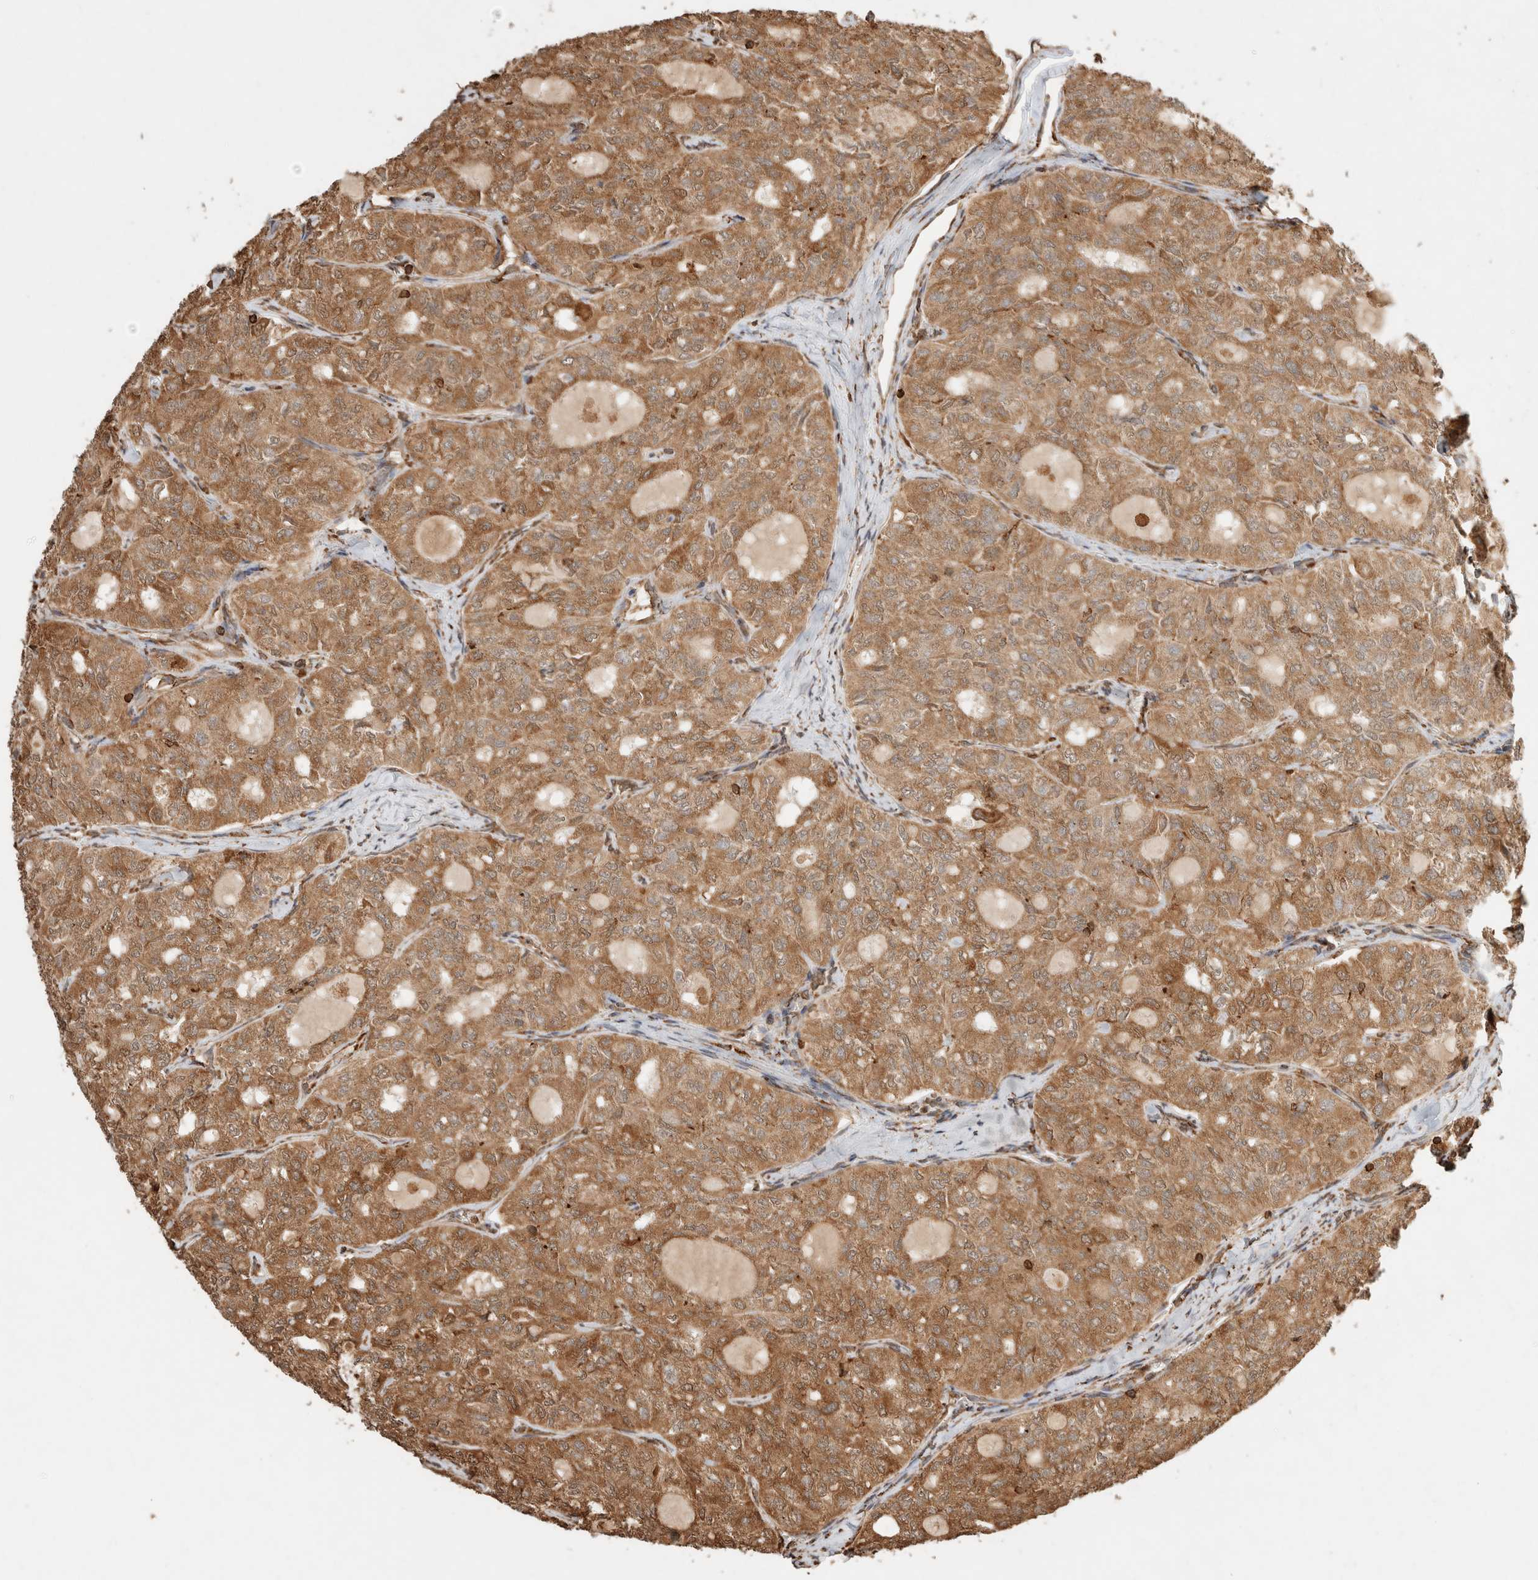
{"staining": {"intensity": "moderate", "quantity": ">75%", "location": "cytoplasmic/membranous"}, "tissue": "thyroid cancer", "cell_type": "Tumor cells", "image_type": "cancer", "snomed": [{"axis": "morphology", "description": "Follicular adenoma carcinoma, NOS"}, {"axis": "topography", "description": "Thyroid gland"}], "caption": "Protein positivity by immunohistochemistry reveals moderate cytoplasmic/membranous expression in about >75% of tumor cells in thyroid follicular adenoma carcinoma.", "gene": "ERAP1", "patient": {"sex": "male", "age": 75}}